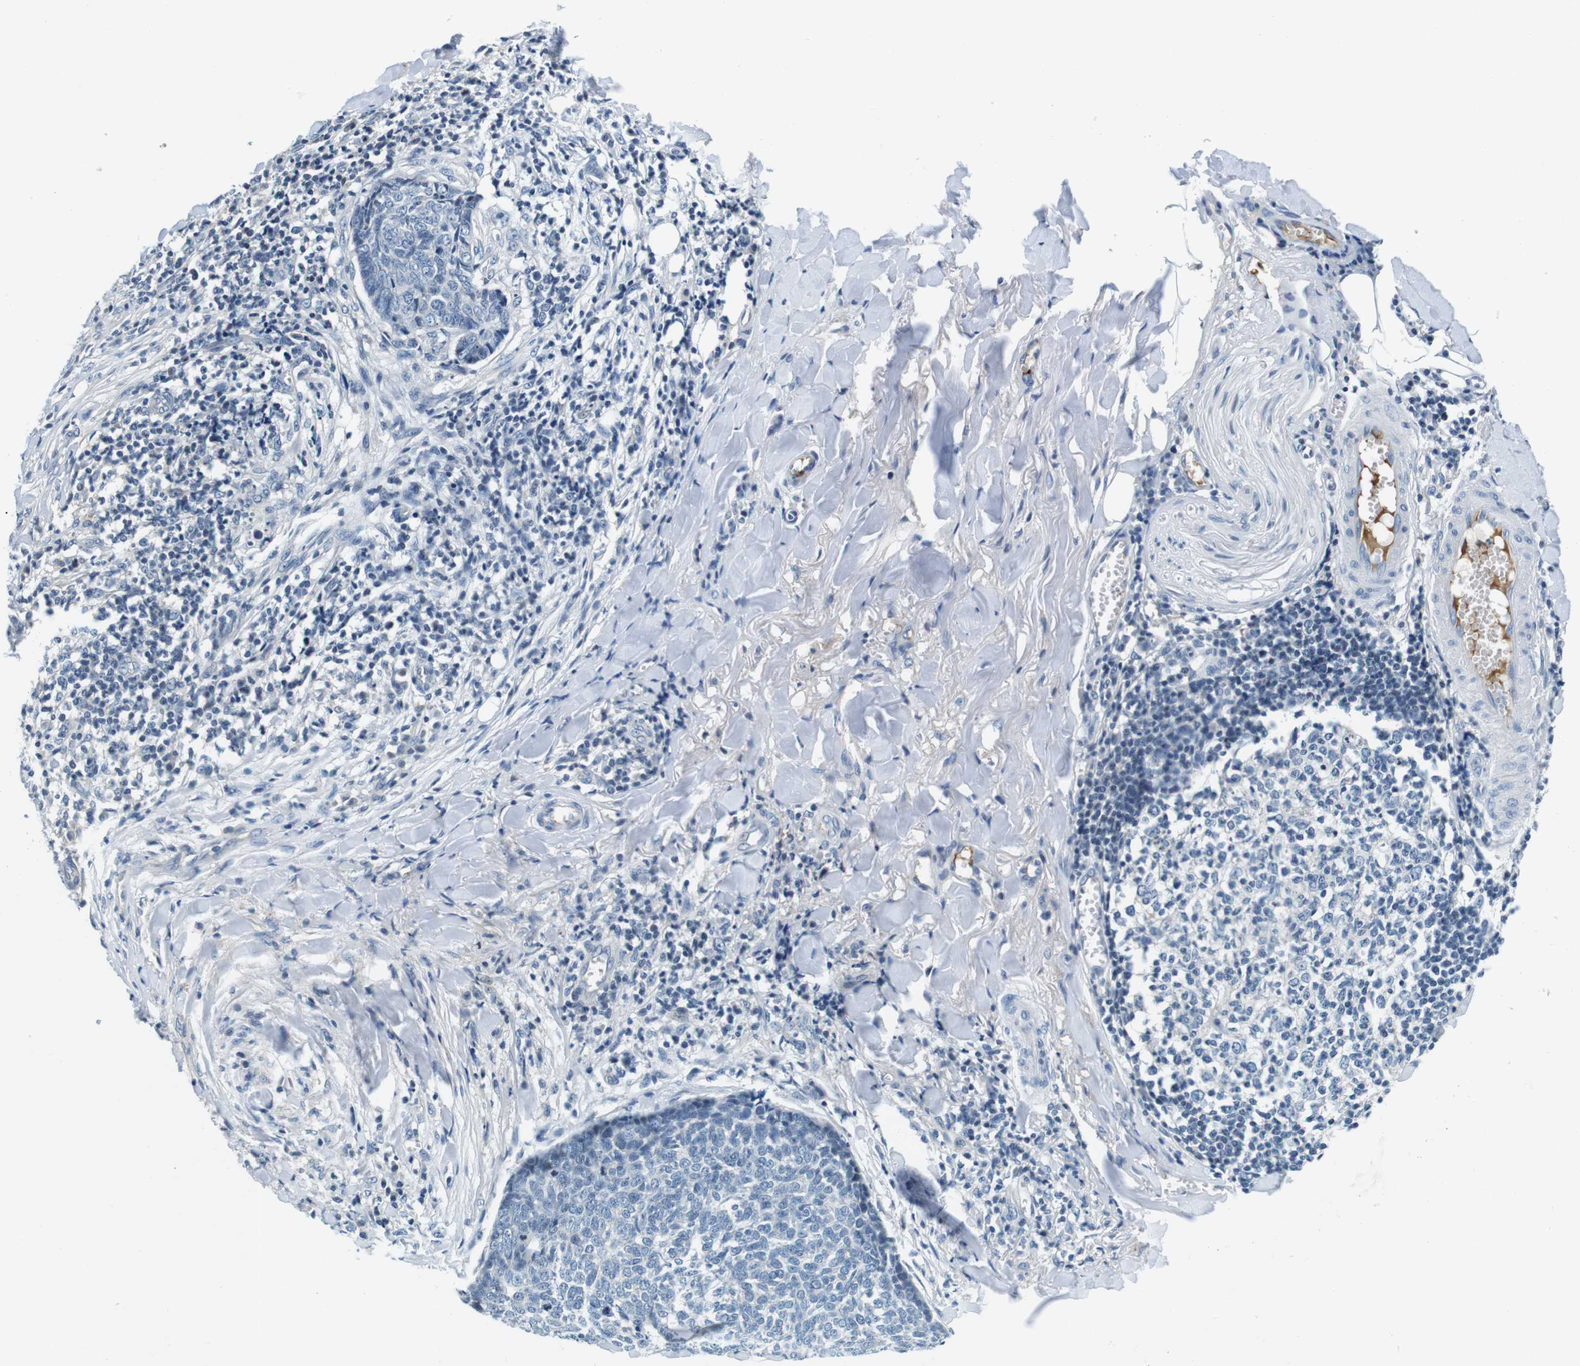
{"staining": {"intensity": "negative", "quantity": "none", "location": "none"}, "tissue": "skin cancer", "cell_type": "Tumor cells", "image_type": "cancer", "snomed": [{"axis": "morphology", "description": "Basal cell carcinoma"}, {"axis": "topography", "description": "Skin"}], "caption": "Immunohistochemistry (IHC) photomicrograph of neoplastic tissue: basal cell carcinoma (skin) stained with DAB (3,3'-diaminobenzidine) shows no significant protein expression in tumor cells. (Brightfield microscopy of DAB (3,3'-diaminobenzidine) IHC at high magnification).", "gene": "KCNJ5", "patient": {"sex": "male", "age": 84}}